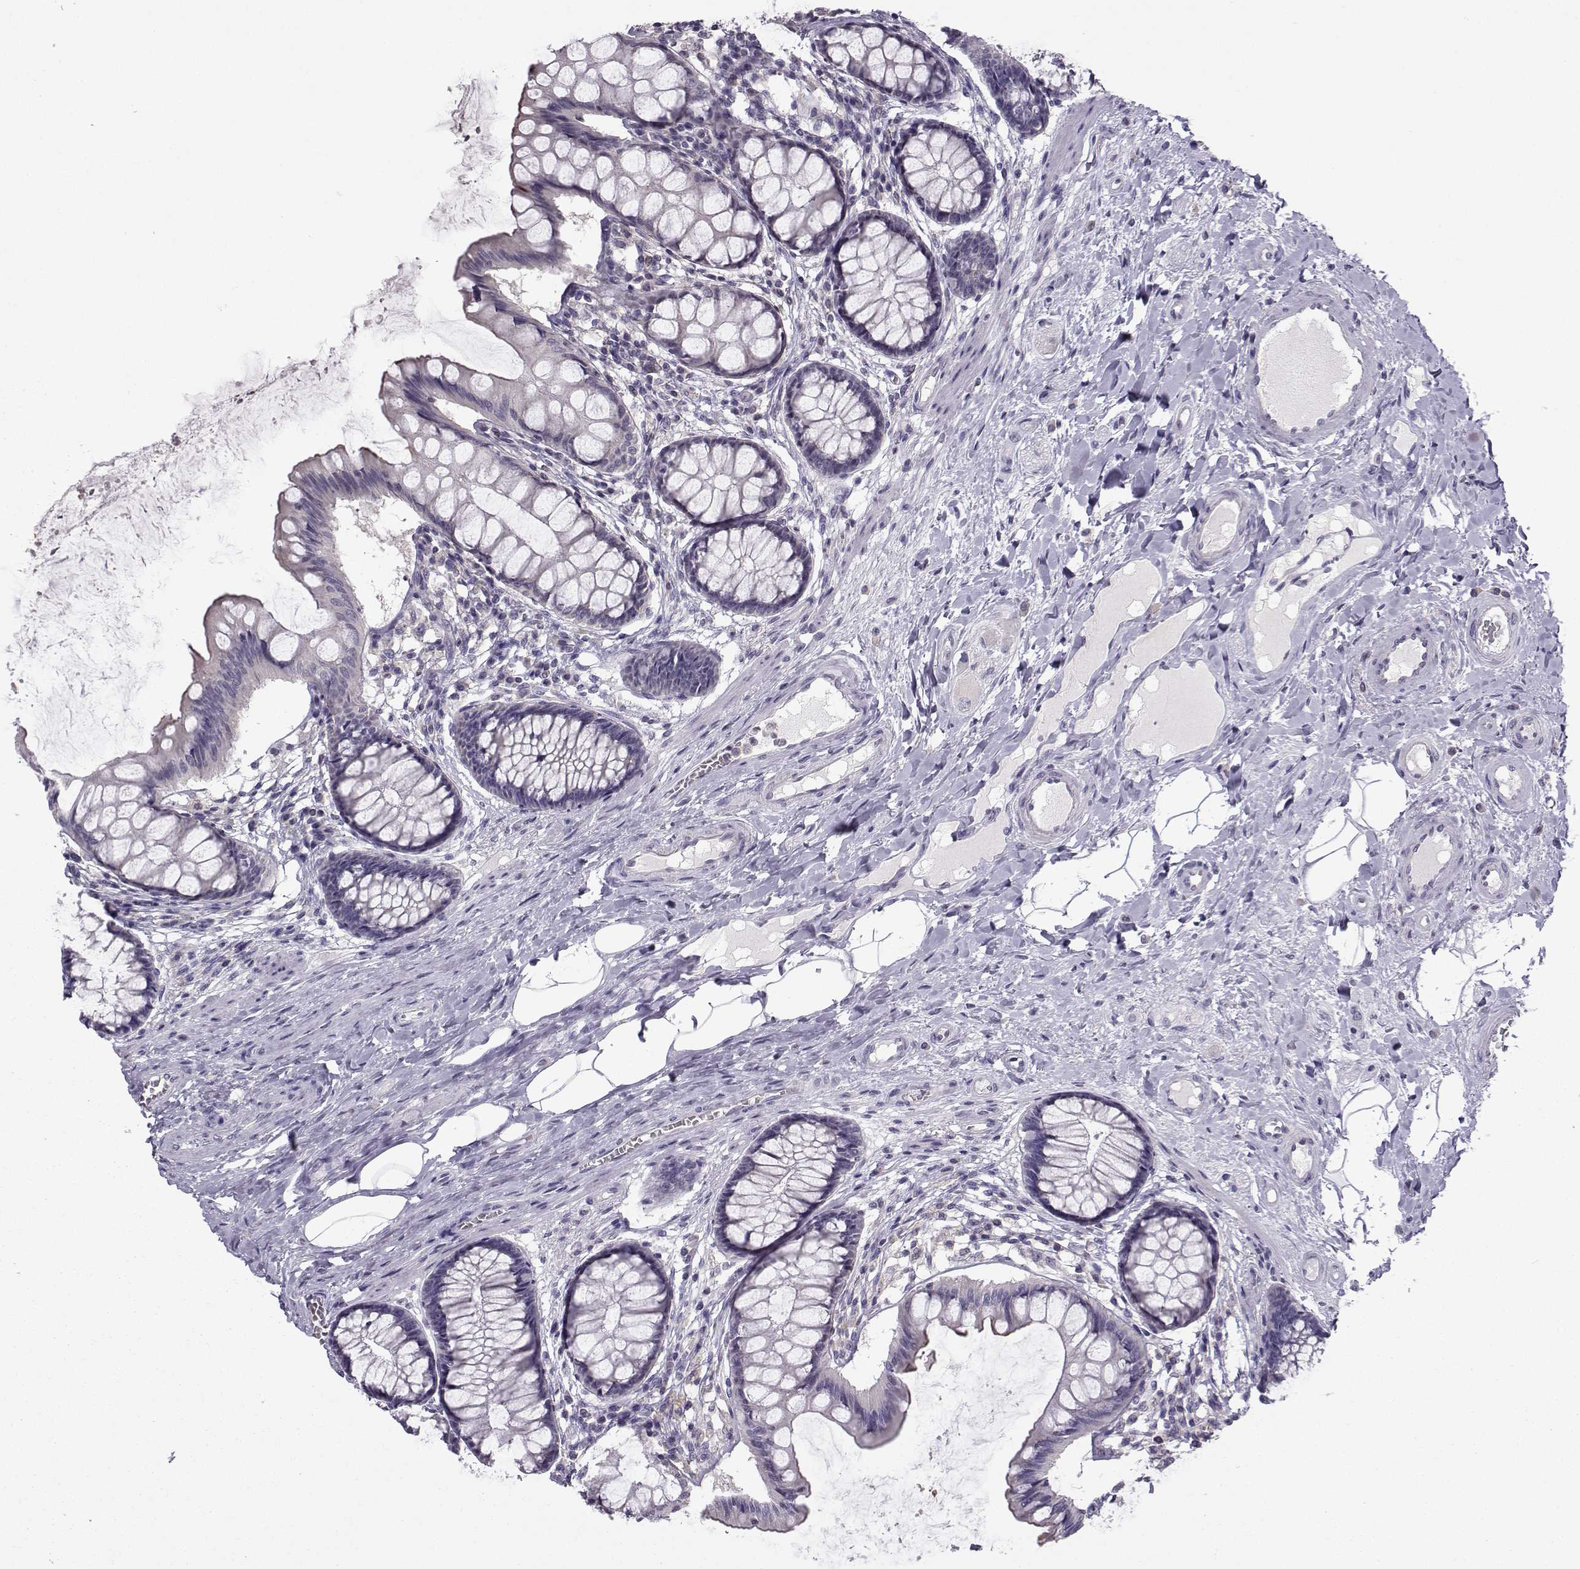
{"staining": {"intensity": "negative", "quantity": "none", "location": "none"}, "tissue": "colon", "cell_type": "Endothelial cells", "image_type": "normal", "snomed": [{"axis": "morphology", "description": "Normal tissue, NOS"}, {"axis": "topography", "description": "Colon"}], "caption": "Normal colon was stained to show a protein in brown. There is no significant expression in endothelial cells. (DAB immunohistochemistry with hematoxylin counter stain).", "gene": "FCAMR", "patient": {"sex": "female", "age": 65}}